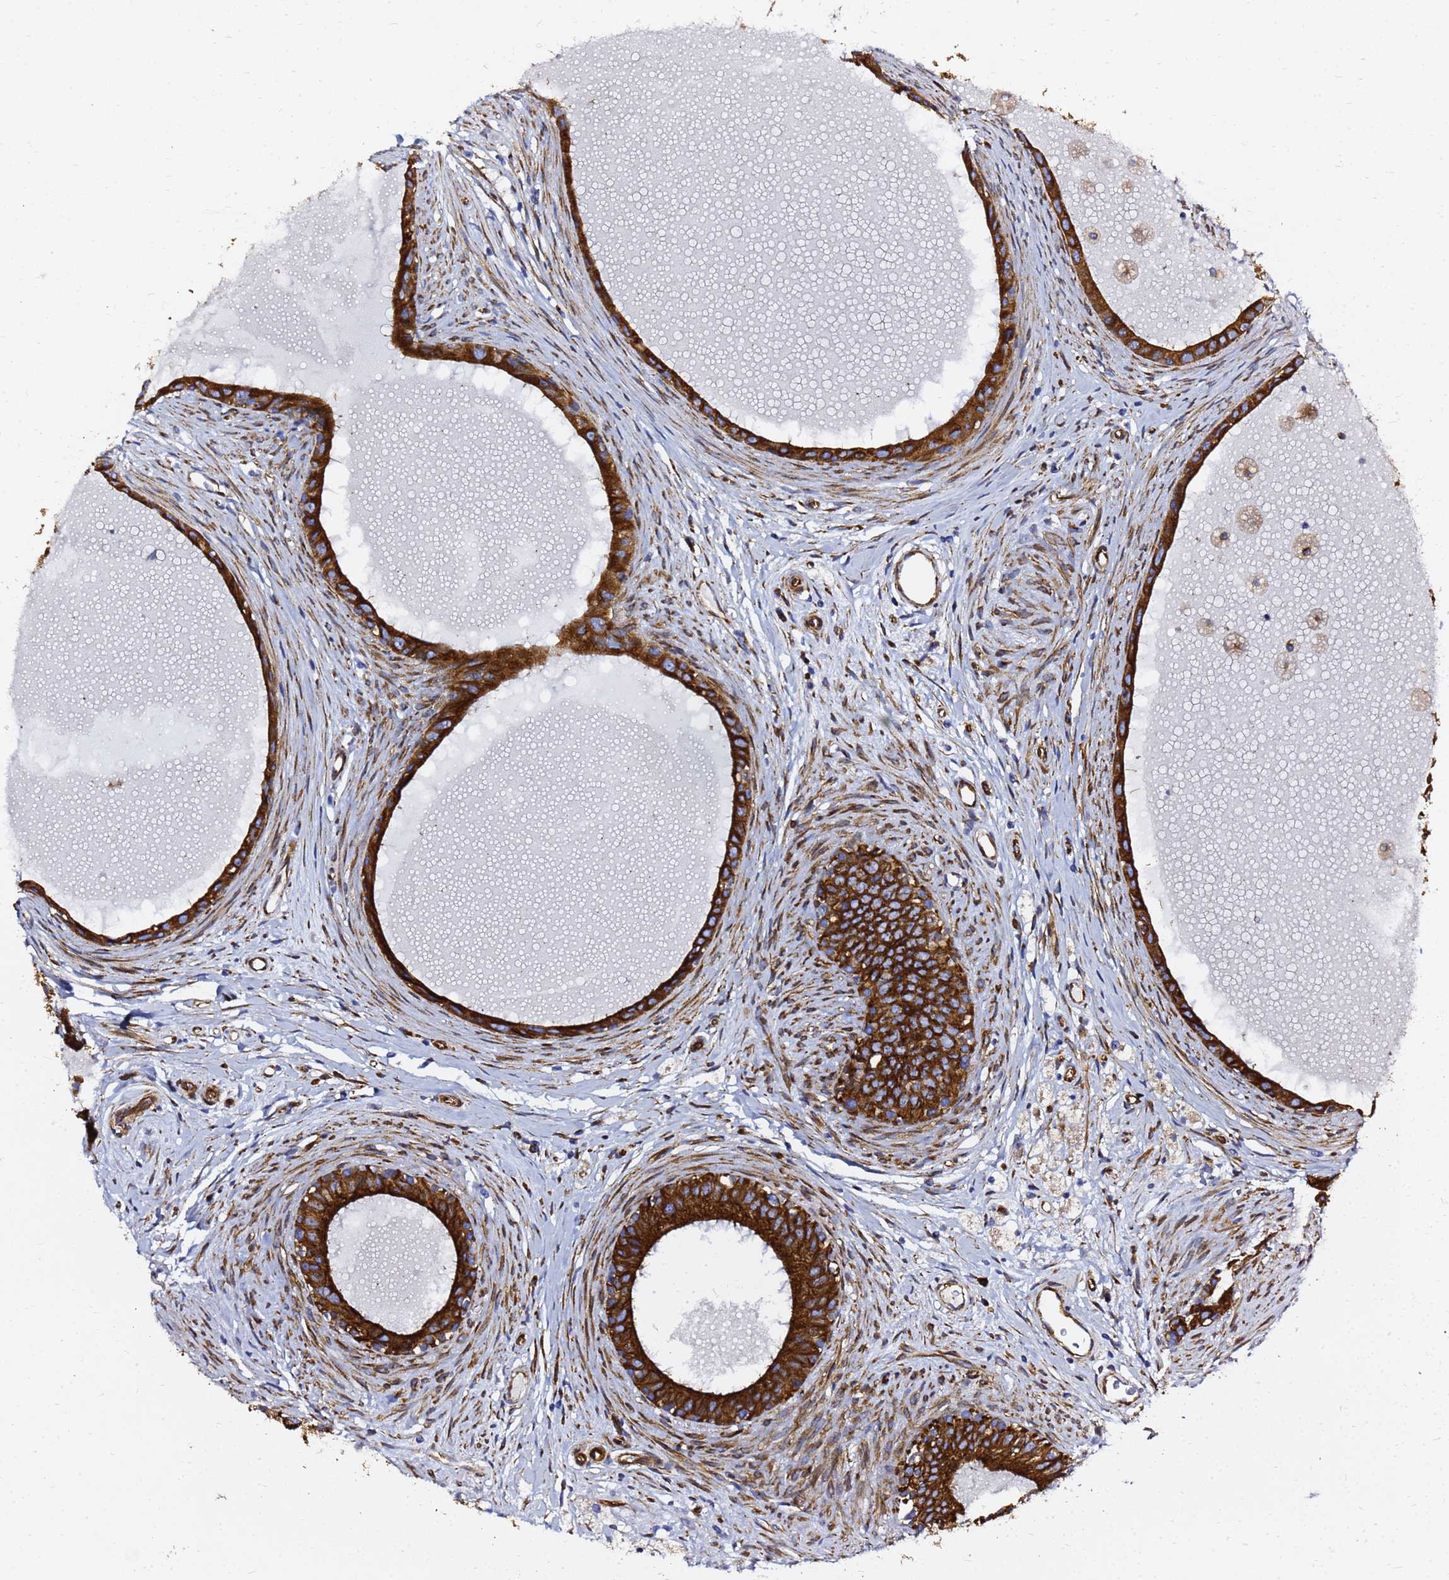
{"staining": {"intensity": "strong", "quantity": ">75%", "location": "cytoplasmic/membranous"}, "tissue": "epididymis", "cell_type": "Glandular cells", "image_type": "normal", "snomed": [{"axis": "morphology", "description": "Normal tissue, NOS"}, {"axis": "topography", "description": "Epididymis"}], "caption": "The immunohistochemical stain labels strong cytoplasmic/membranous staining in glandular cells of benign epididymis.", "gene": "TUBA8", "patient": {"sex": "male", "age": 80}}